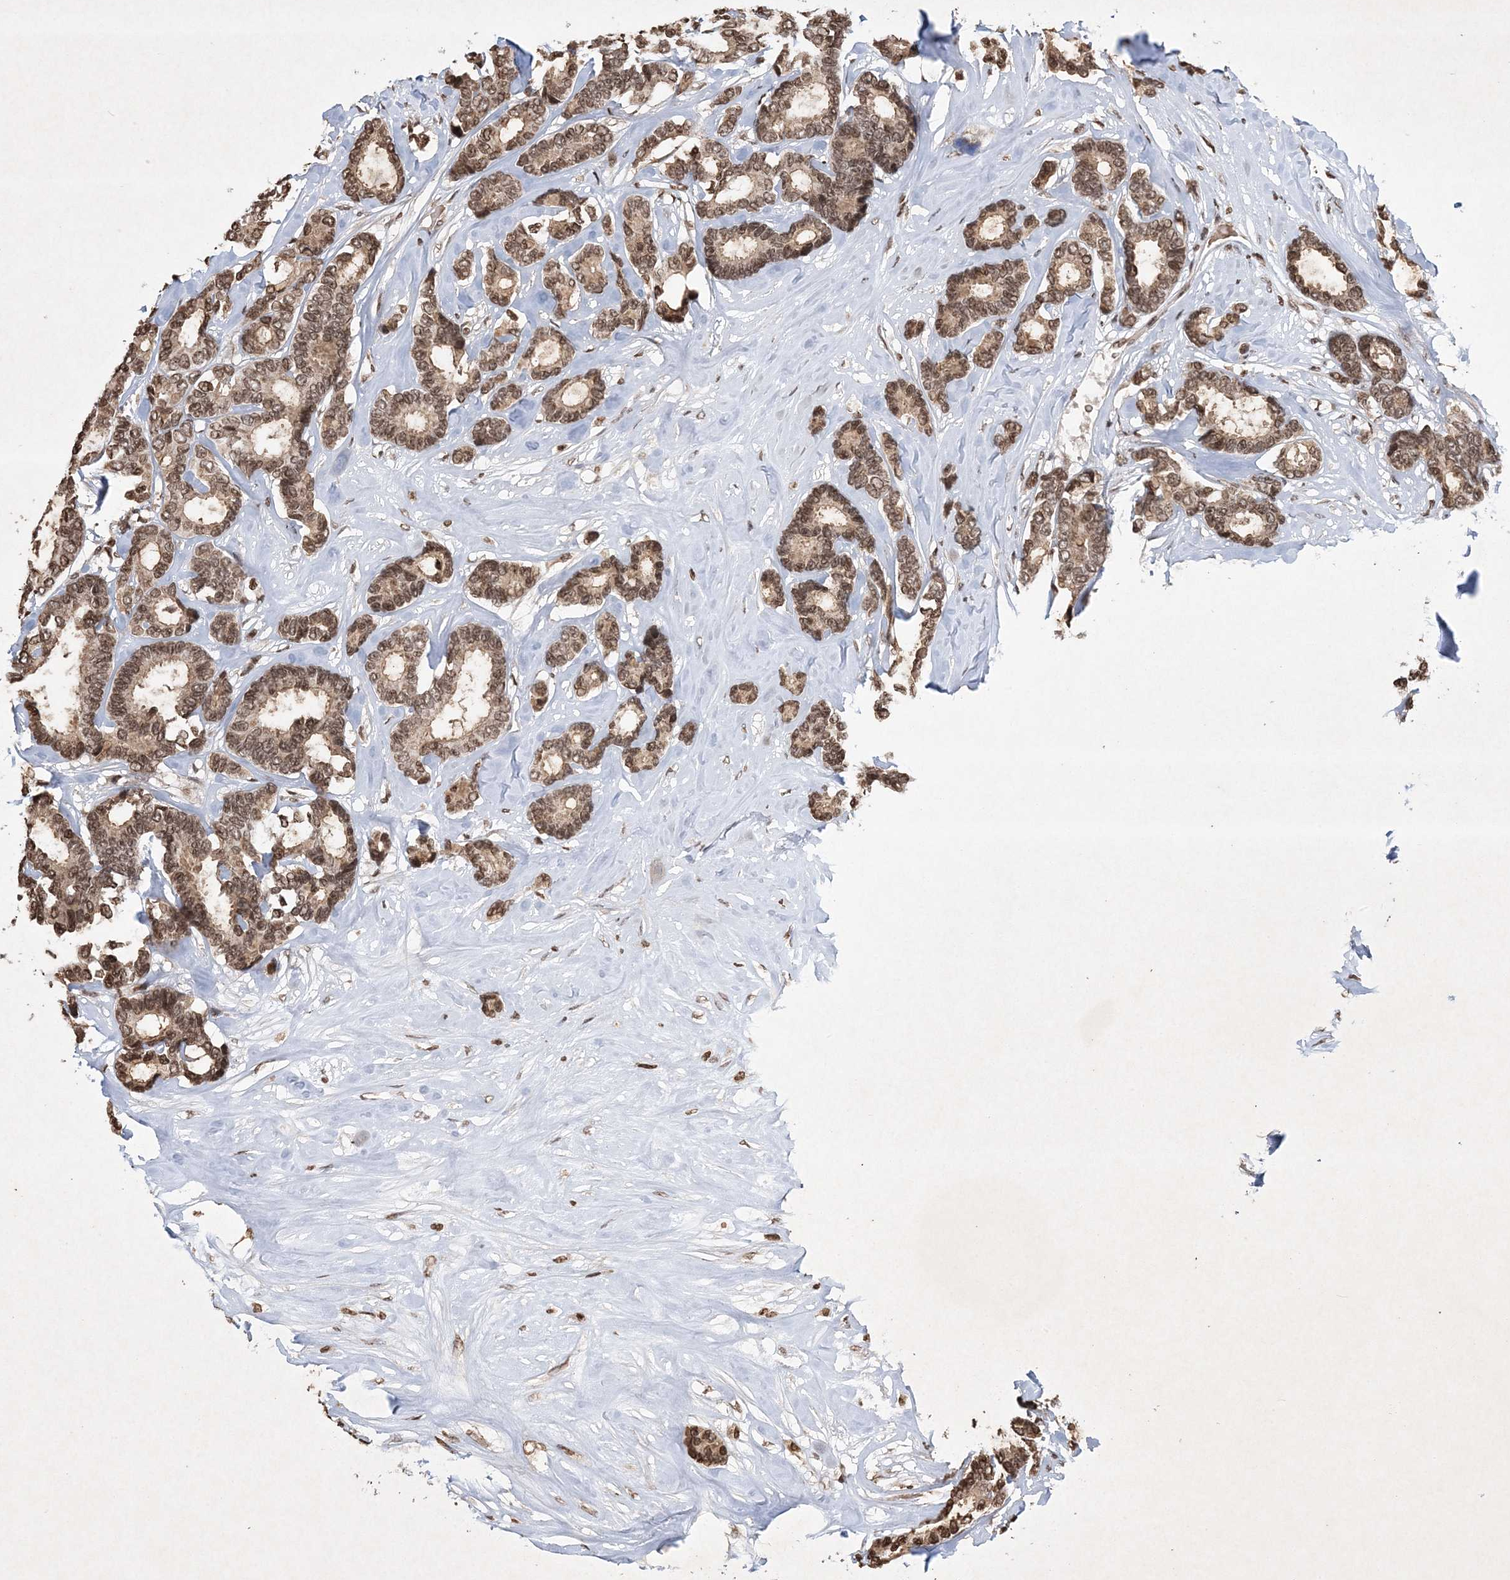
{"staining": {"intensity": "moderate", "quantity": ">75%", "location": "cytoplasmic/membranous,nuclear"}, "tissue": "breast cancer", "cell_type": "Tumor cells", "image_type": "cancer", "snomed": [{"axis": "morphology", "description": "Duct carcinoma"}, {"axis": "topography", "description": "Breast"}], "caption": "Immunohistochemistry (DAB) staining of breast cancer (intraductal carcinoma) demonstrates moderate cytoplasmic/membranous and nuclear protein positivity in approximately >75% of tumor cells.", "gene": "NEDD9", "patient": {"sex": "female", "age": 87}}